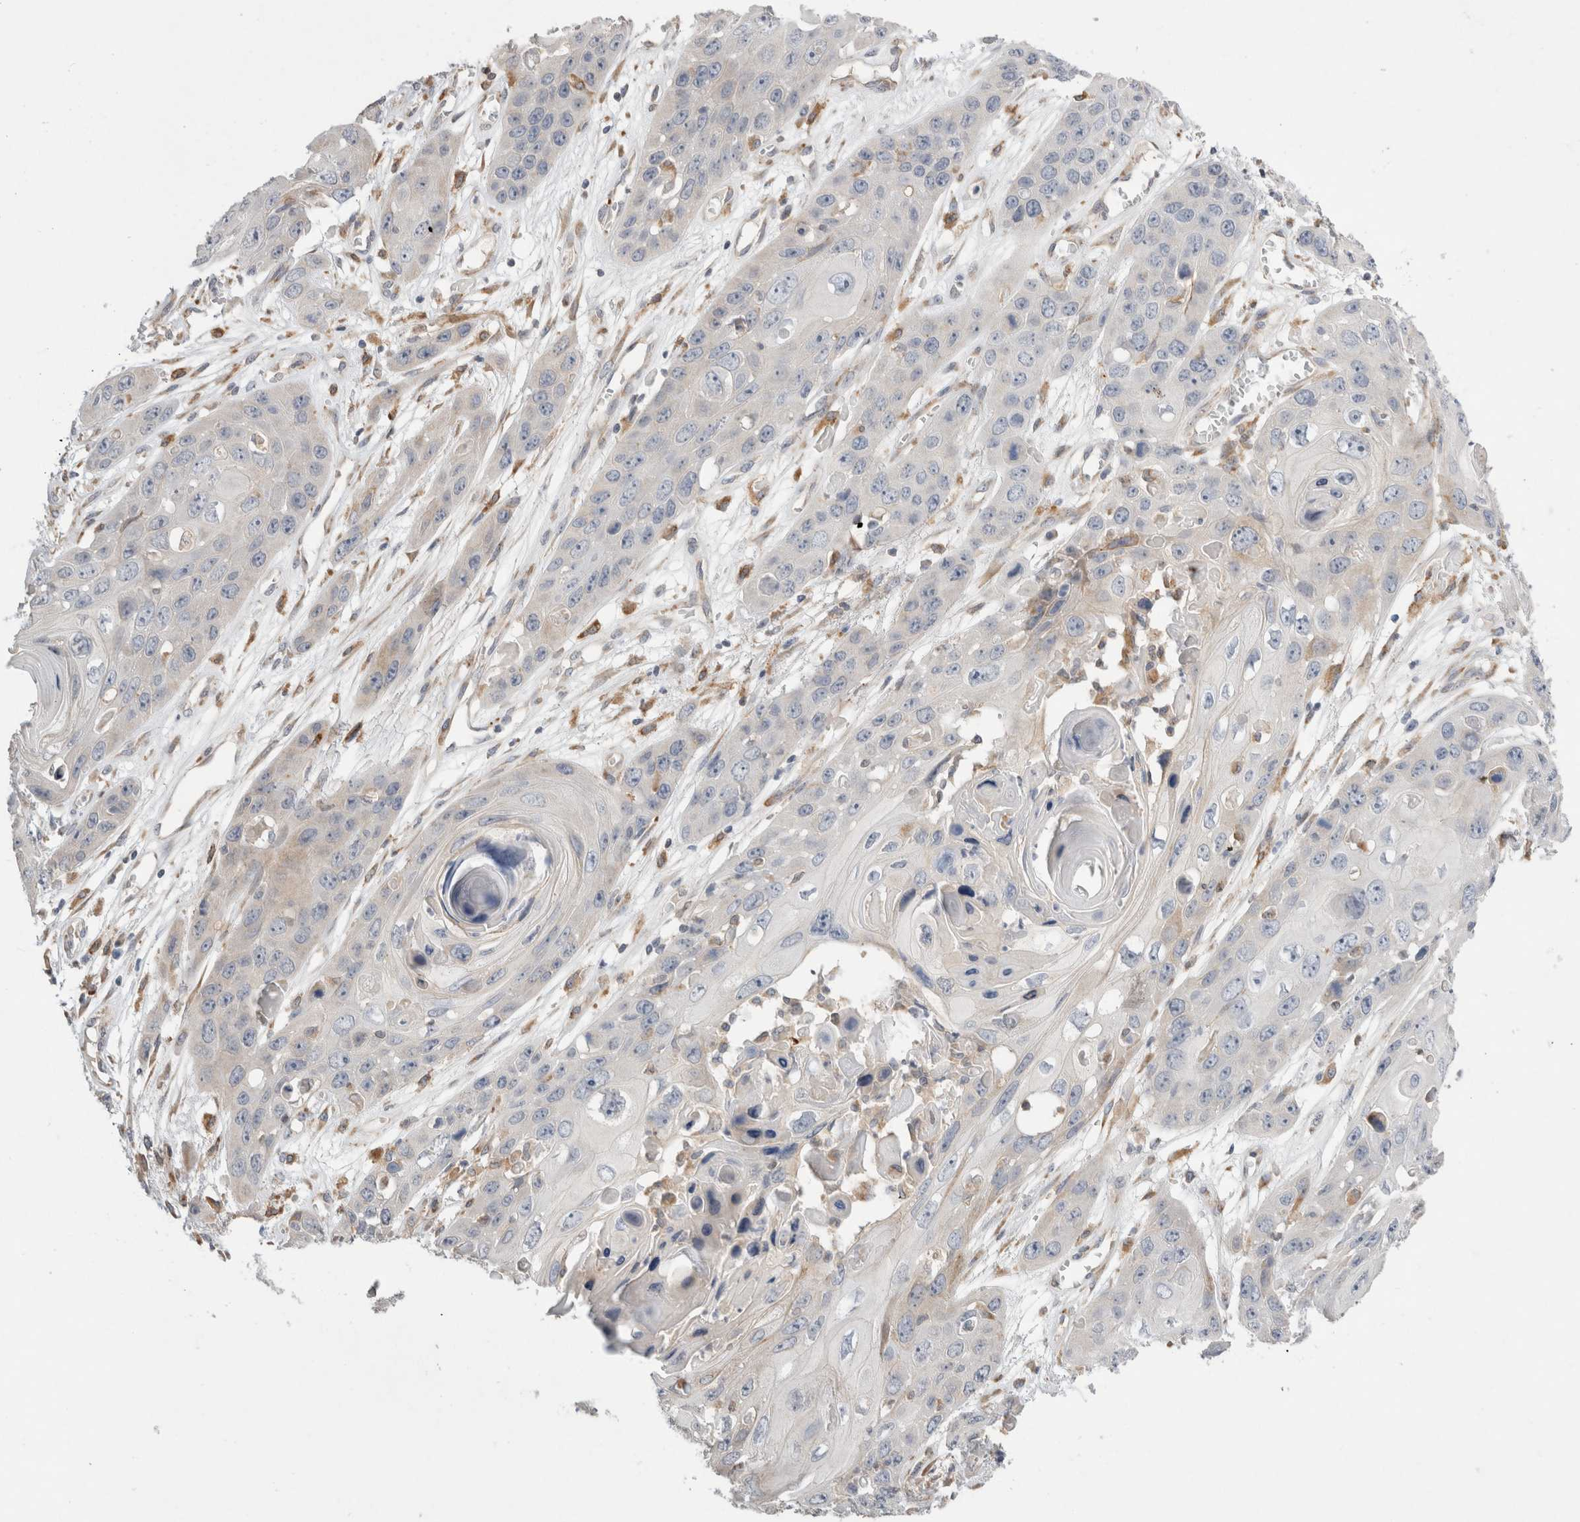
{"staining": {"intensity": "negative", "quantity": "none", "location": "none"}, "tissue": "skin cancer", "cell_type": "Tumor cells", "image_type": "cancer", "snomed": [{"axis": "morphology", "description": "Squamous cell carcinoma, NOS"}, {"axis": "topography", "description": "Skin"}], "caption": "This is an immunohistochemistry image of human skin squamous cell carcinoma. There is no expression in tumor cells.", "gene": "TRMT9B", "patient": {"sex": "male", "age": 55}}